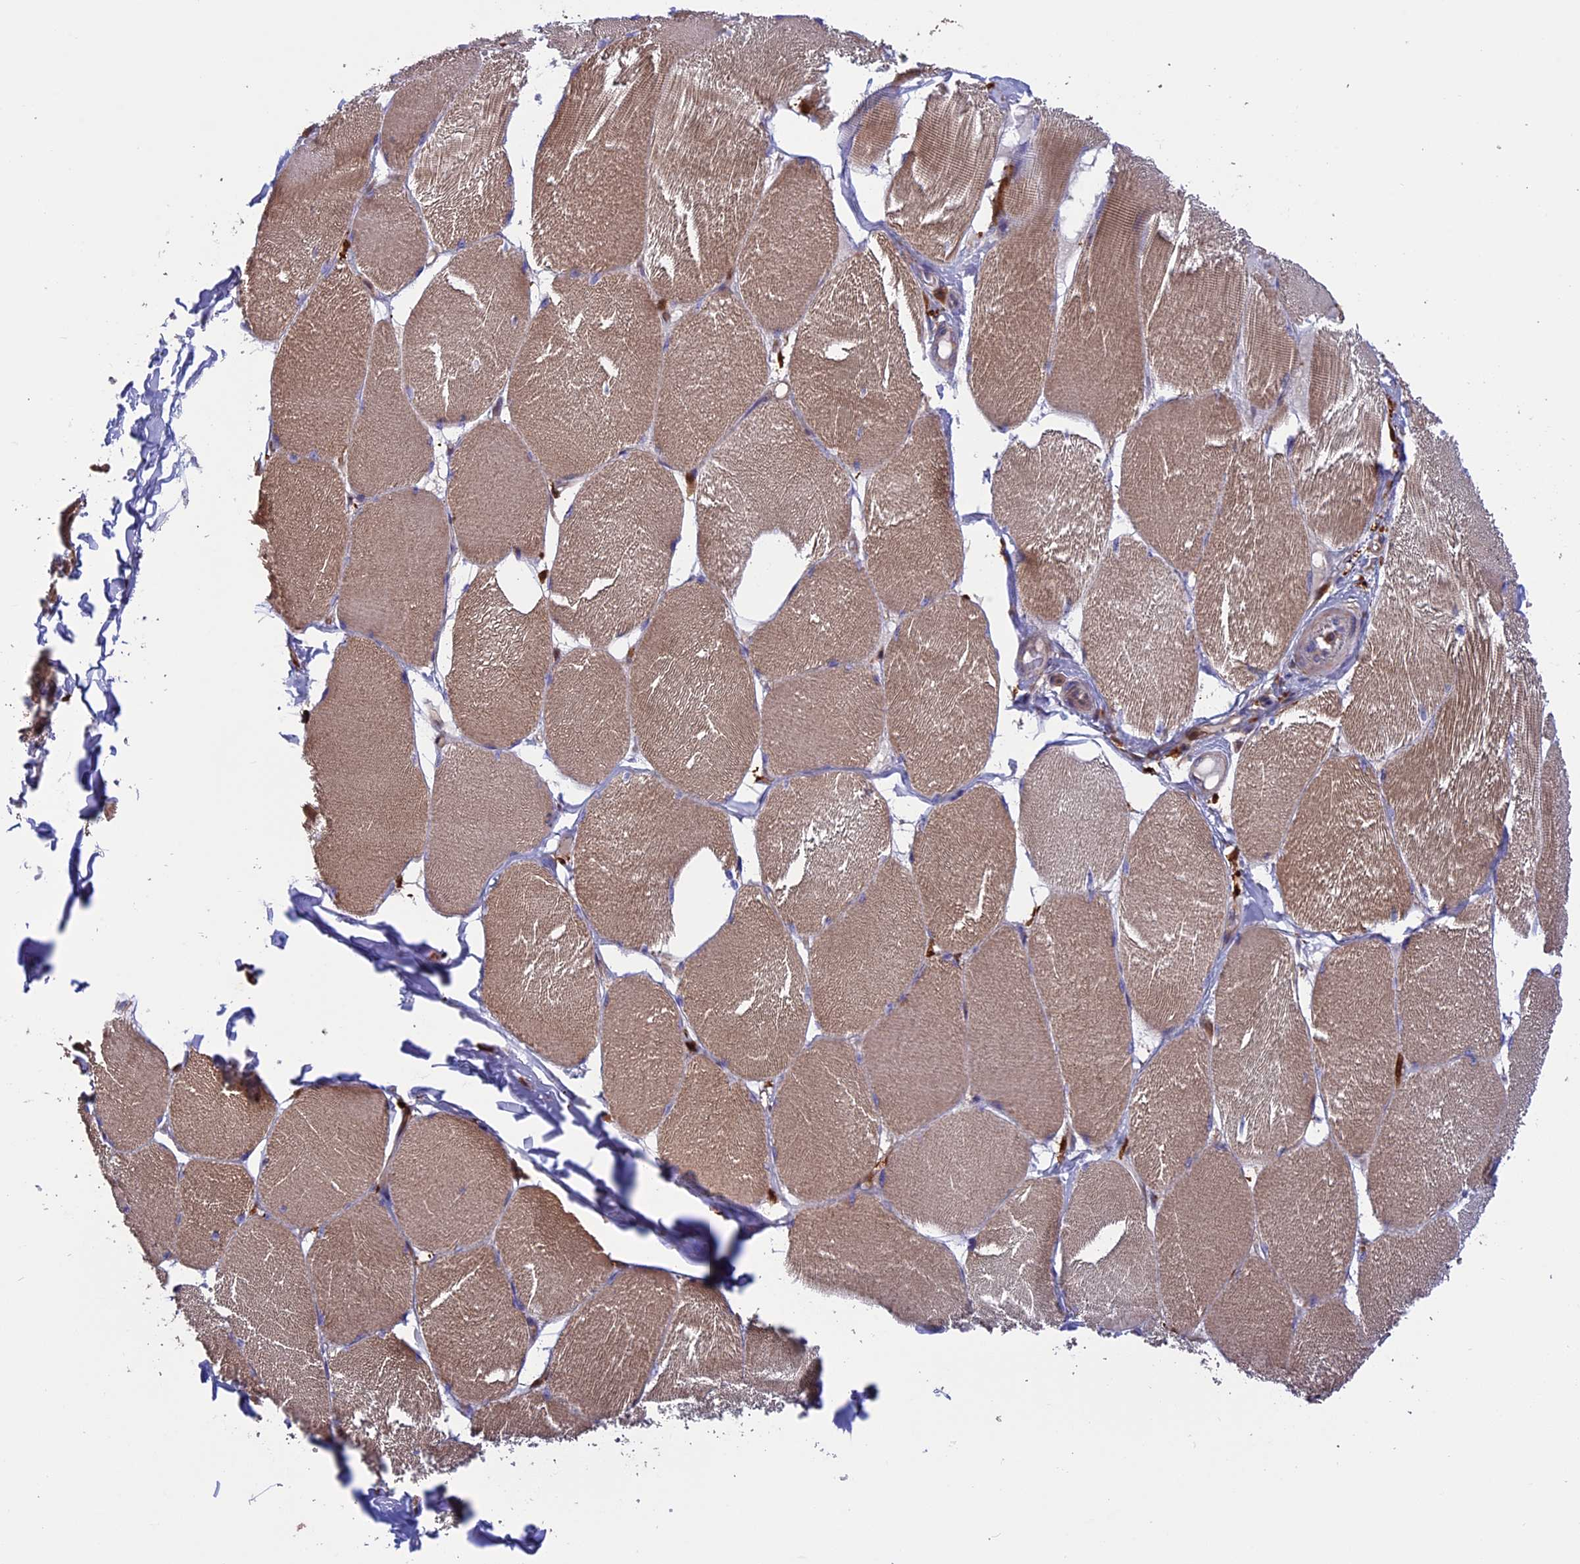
{"staining": {"intensity": "weak", "quantity": ">75%", "location": "cytoplasmic/membranous"}, "tissue": "skeletal muscle", "cell_type": "Myocytes", "image_type": "normal", "snomed": [{"axis": "morphology", "description": "Normal tissue, NOS"}, {"axis": "topography", "description": "Skin"}, {"axis": "topography", "description": "Skeletal muscle"}], "caption": "Immunohistochemistry (IHC) of unremarkable skeletal muscle demonstrates low levels of weak cytoplasmic/membranous positivity in approximately >75% of myocytes. Nuclei are stained in blue.", "gene": "ARHGAP18", "patient": {"sex": "male", "age": 83}}